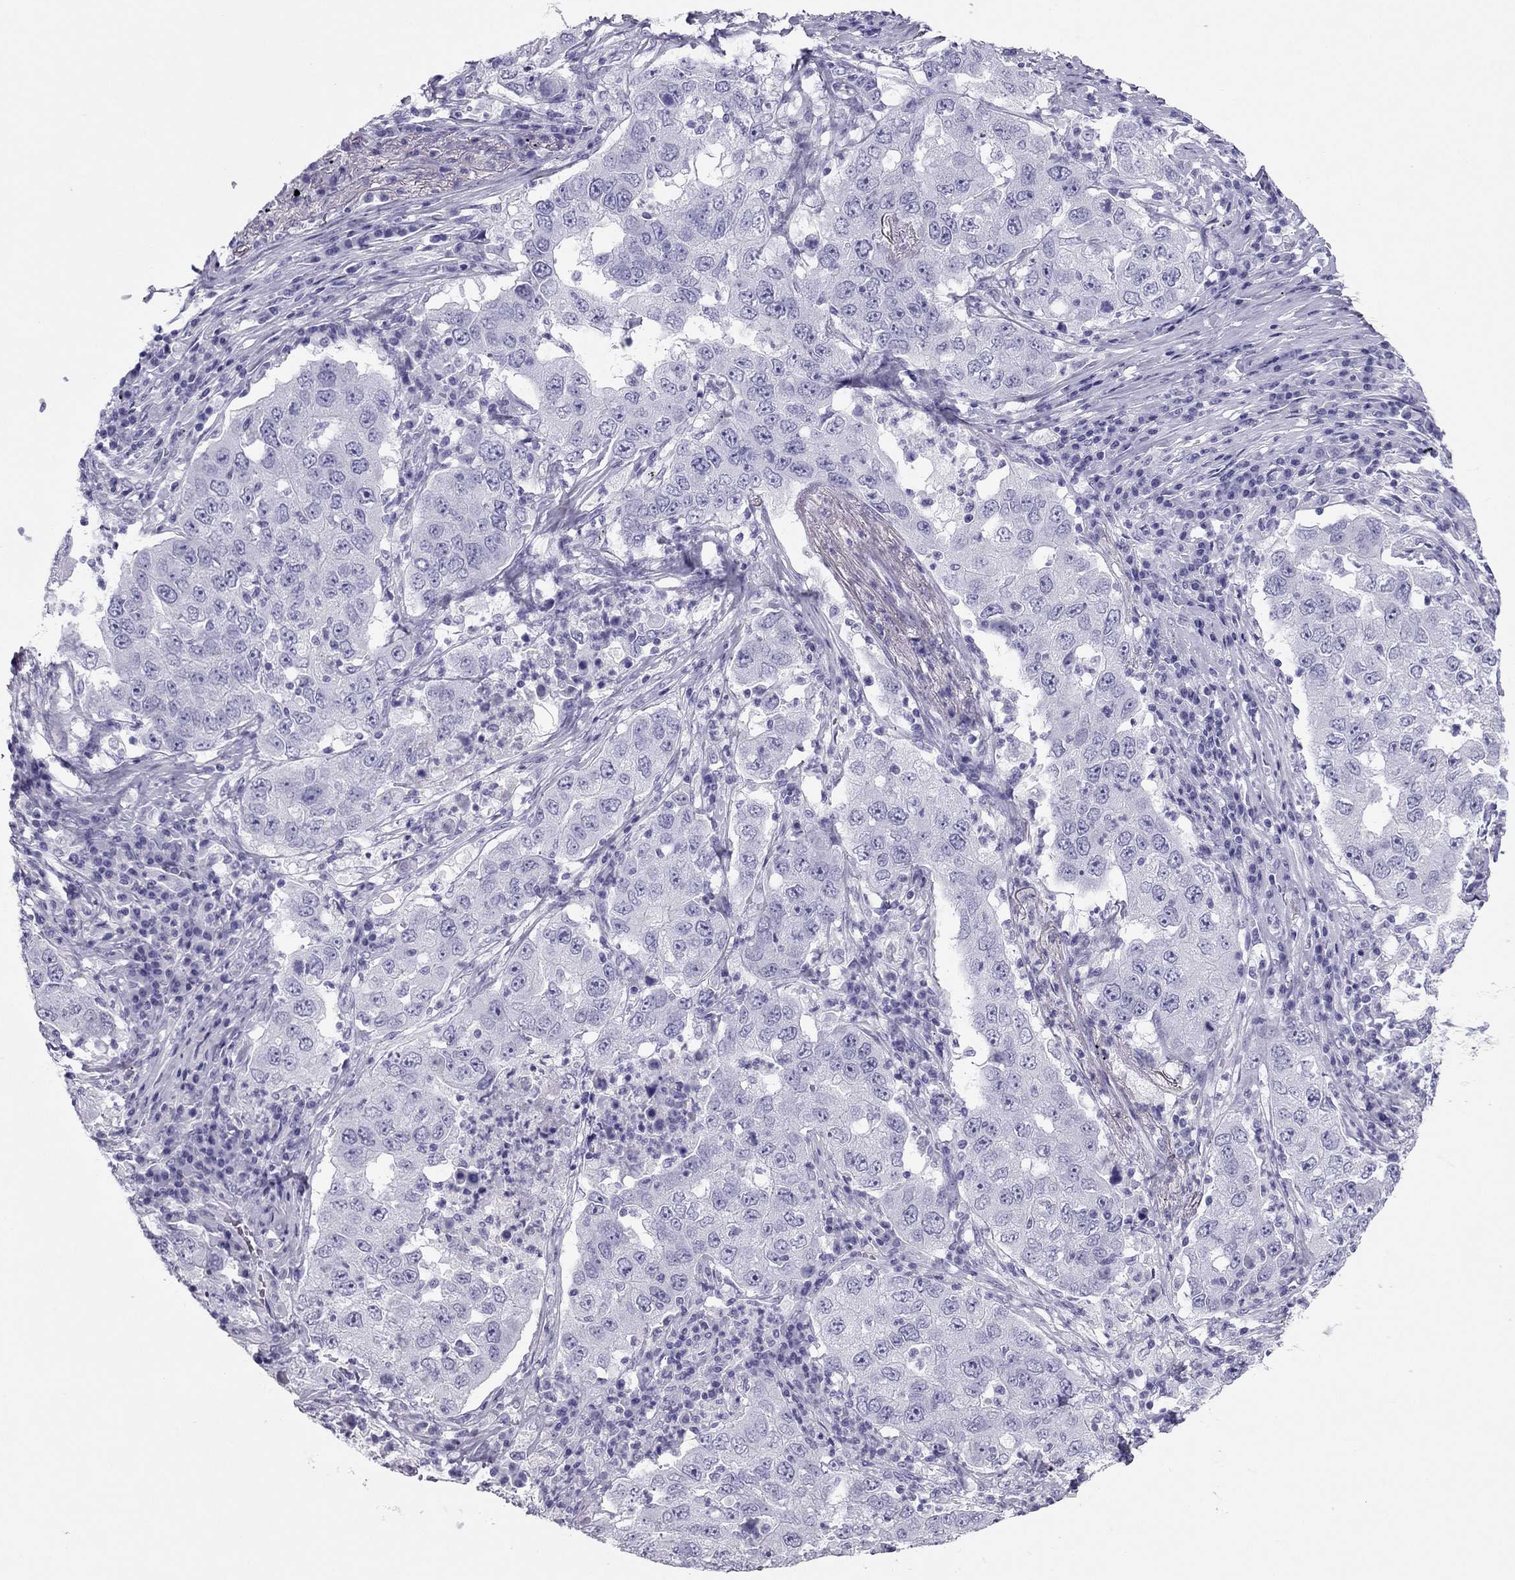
{"staining": {"intensity": "negative", "quantity": "none", "location": "none"}, "tissue": "lung cancer", "cell_type": "Tumor cells", "image_type": "cancer", "snomed": [{"axis": "morphology", "description": "Adenocarcinoma, NOS"}, {"axis": "topography", "description": "Lung"}], "caption": "DAB immunohistochemical staining of lung cancer reveals no significant positivity in tumor cells.", "gene": "PDE6A", "patient": {"sex": "male", "age": 73}}